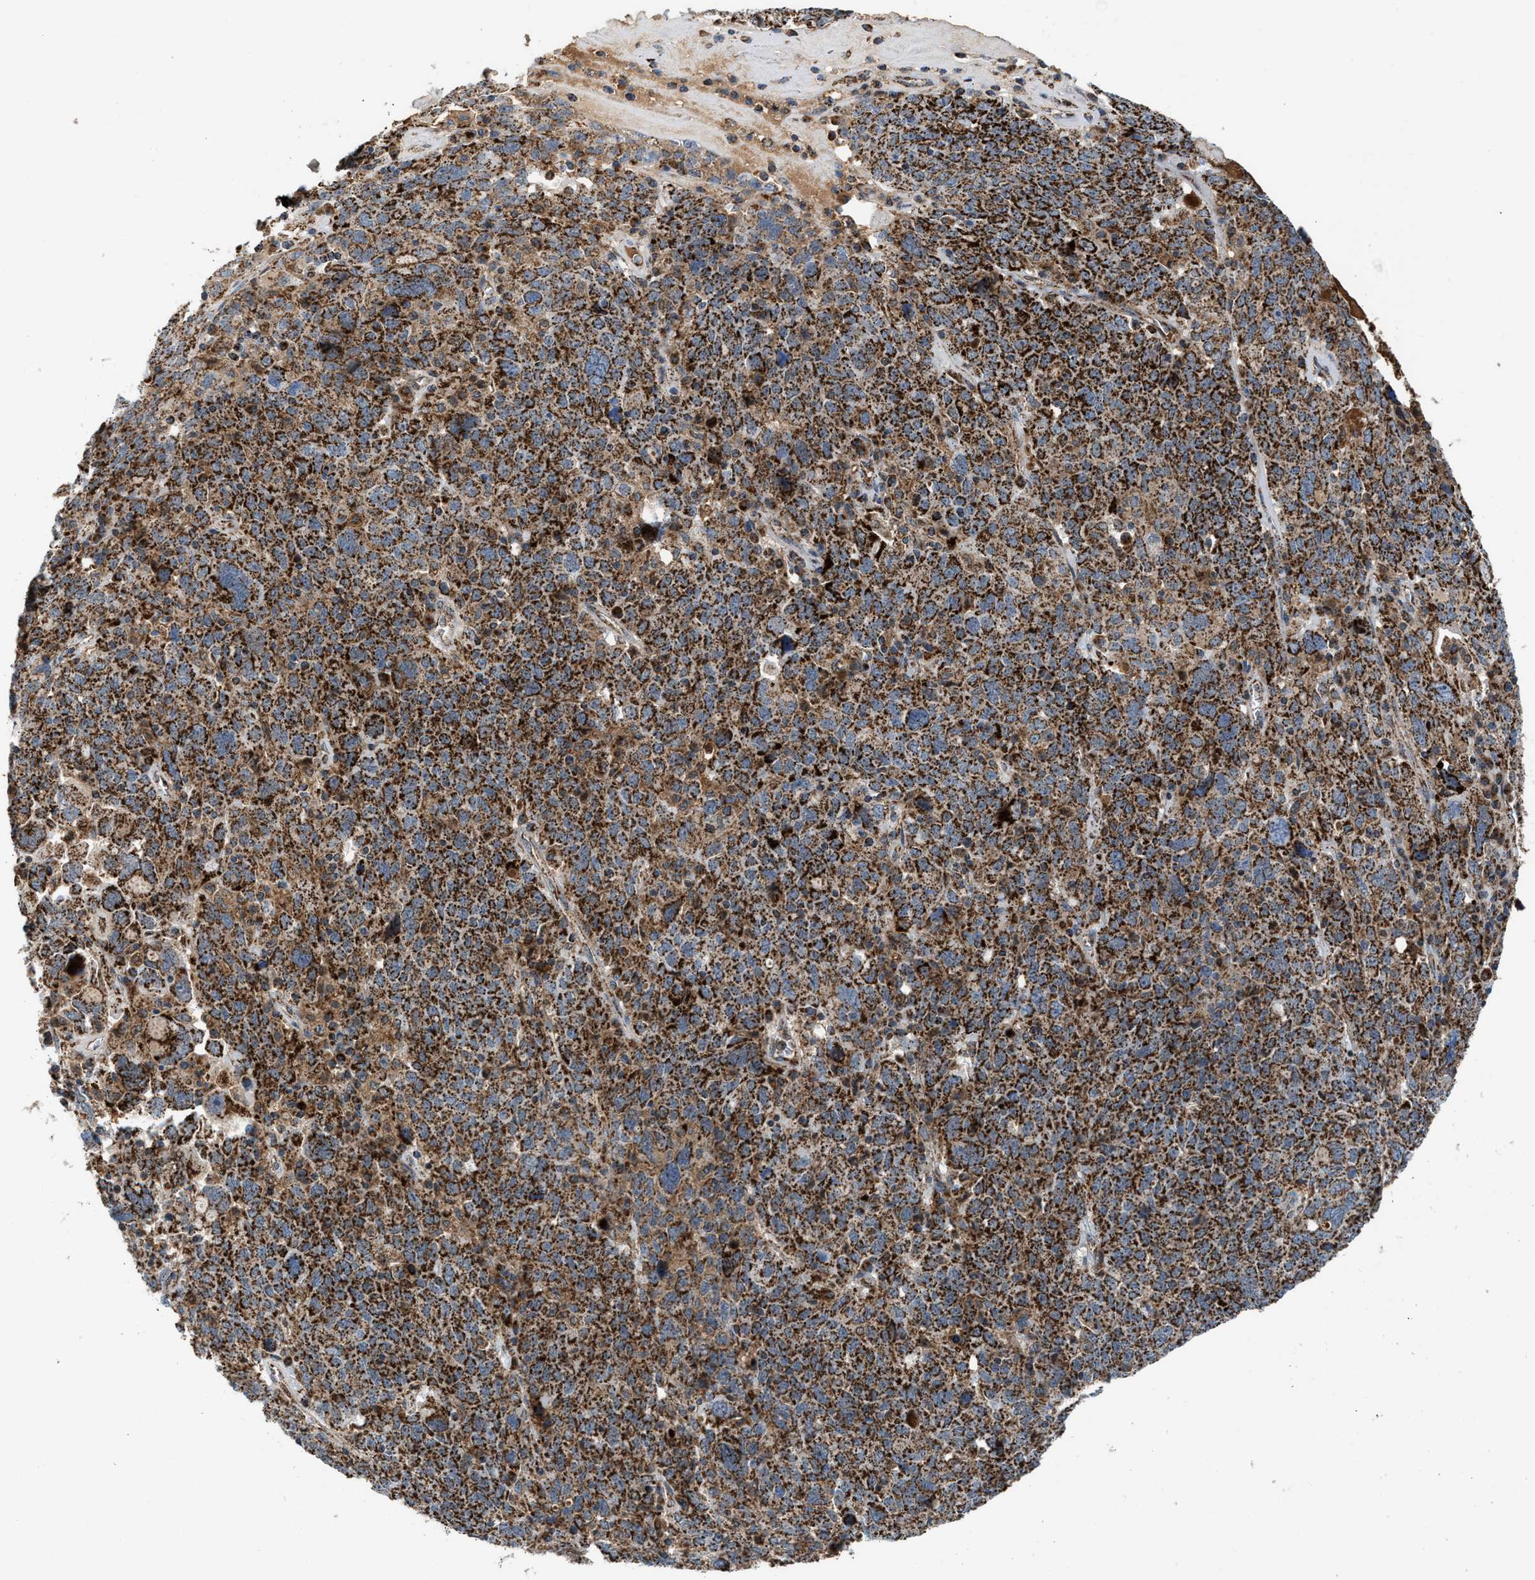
{"staining": {"intensity": "strong", "quantity": ">75%", "location": "cytoplasmic/membranous"}, "tissue": "ovarian cancer", "cell_type": "Tumor cells", "image_type": "cancer", "snomed": [{"axis": "morphology", "description": "Carcinoma, endometroid"}, {"axis": "topography", "description": "Ovary"}], "caption": "This is a histology image of immunohistochemistry (IHC) staining of ovarian cancer (endometroid carcinoma), which shows strong staining in the cytoplasmic/membranous of tumor cells.", "gene": "PMPCA", "patient": {"sex": "female", "age": 62}}